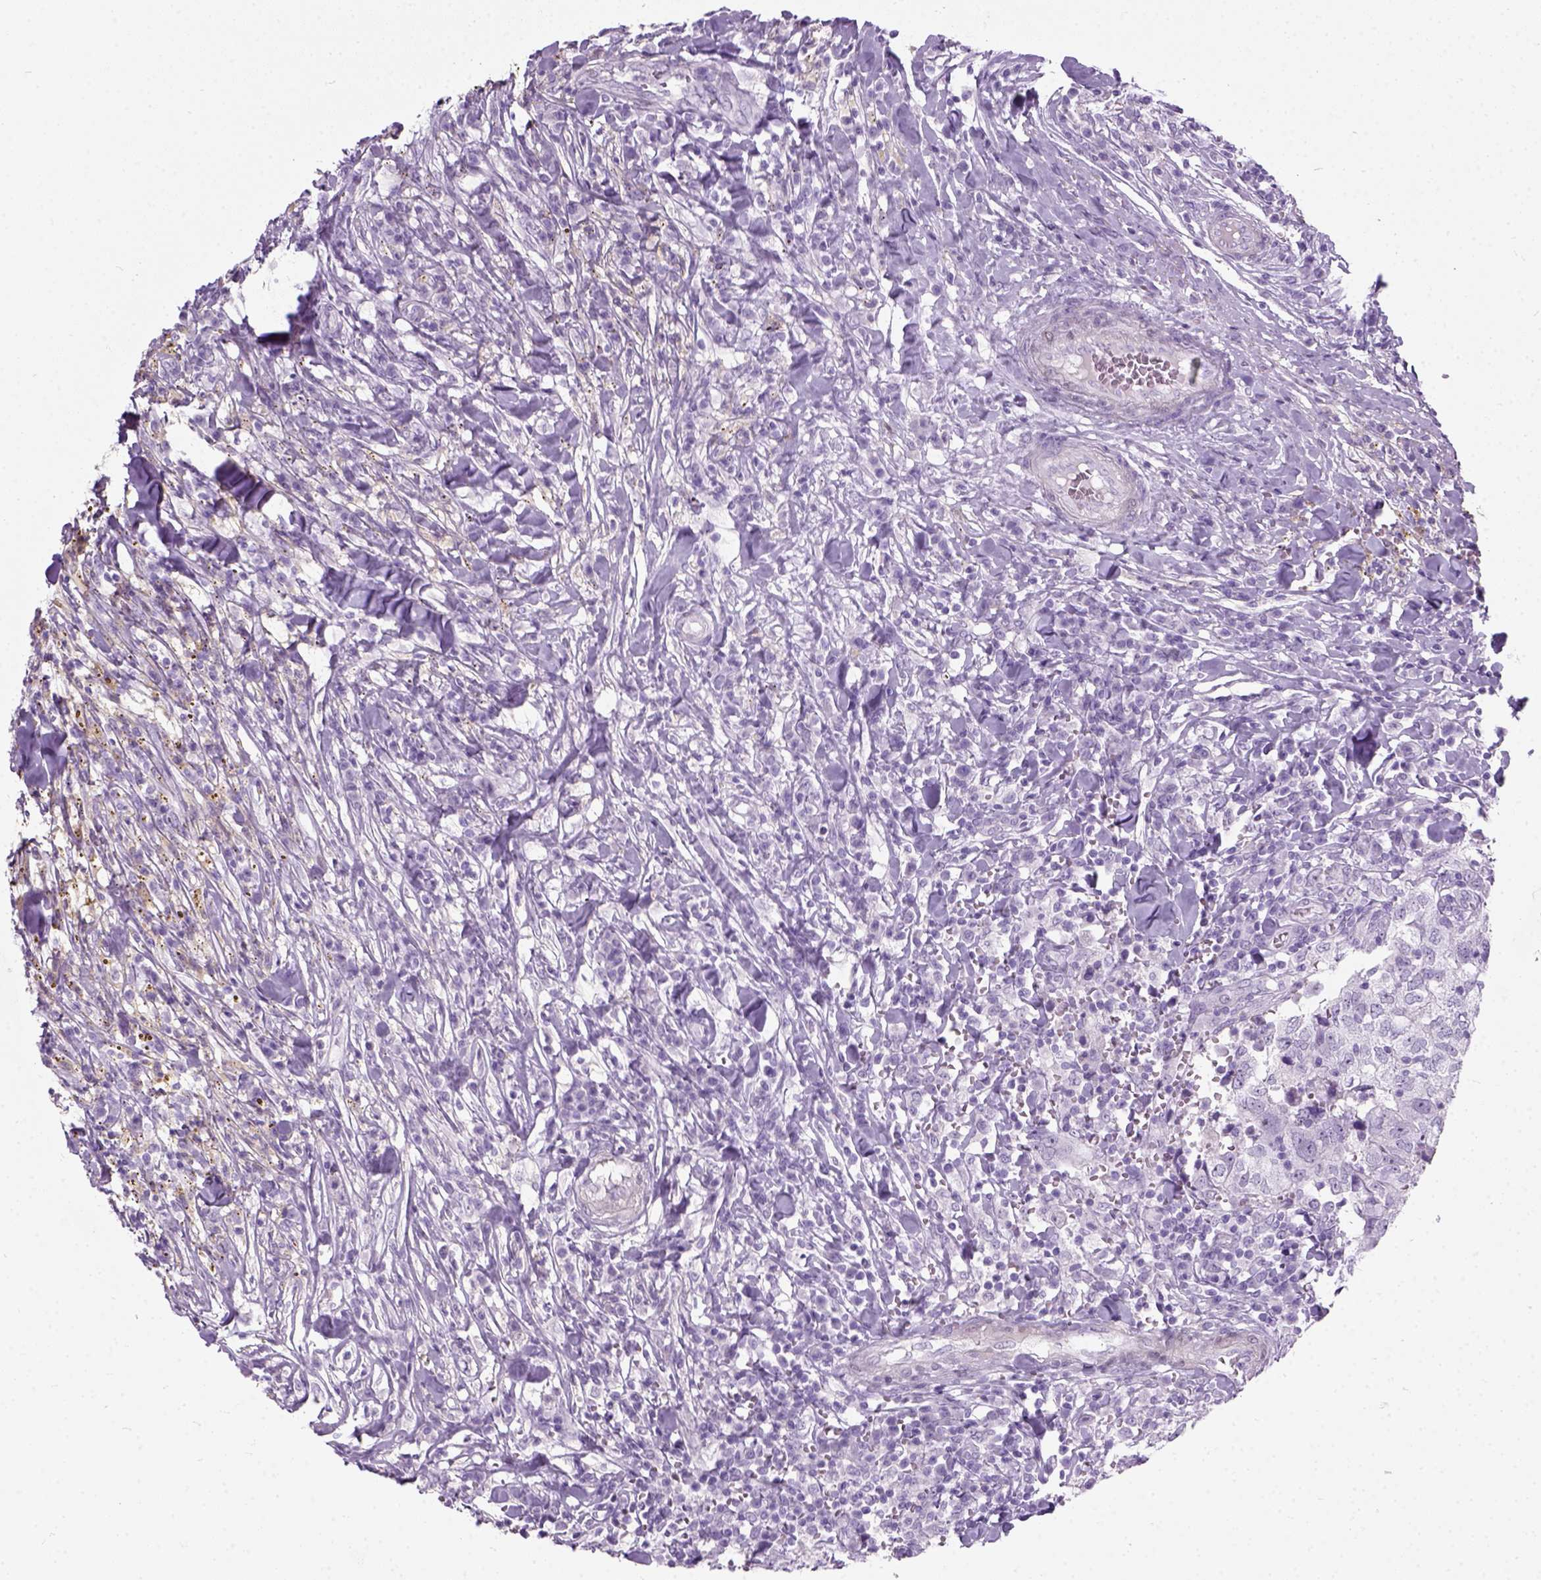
{"staining": {"intensity": "negative", "quantity": "none", "location": "none"}, "tissue": "breast cancer", "cell_type": "Tumor cells", "image_type": "cancer", "snomed": [{"axis": "morphology", "description": "Duct carcinoma"}, {"axis": "topography", "description": "Breast"}], "caption": "Breast cancer was stained to show a protein in brown. There is no significant positivity in tumor cells.", "gene": "AXDND1", "patient": {"sex": "female", "age": 30}}